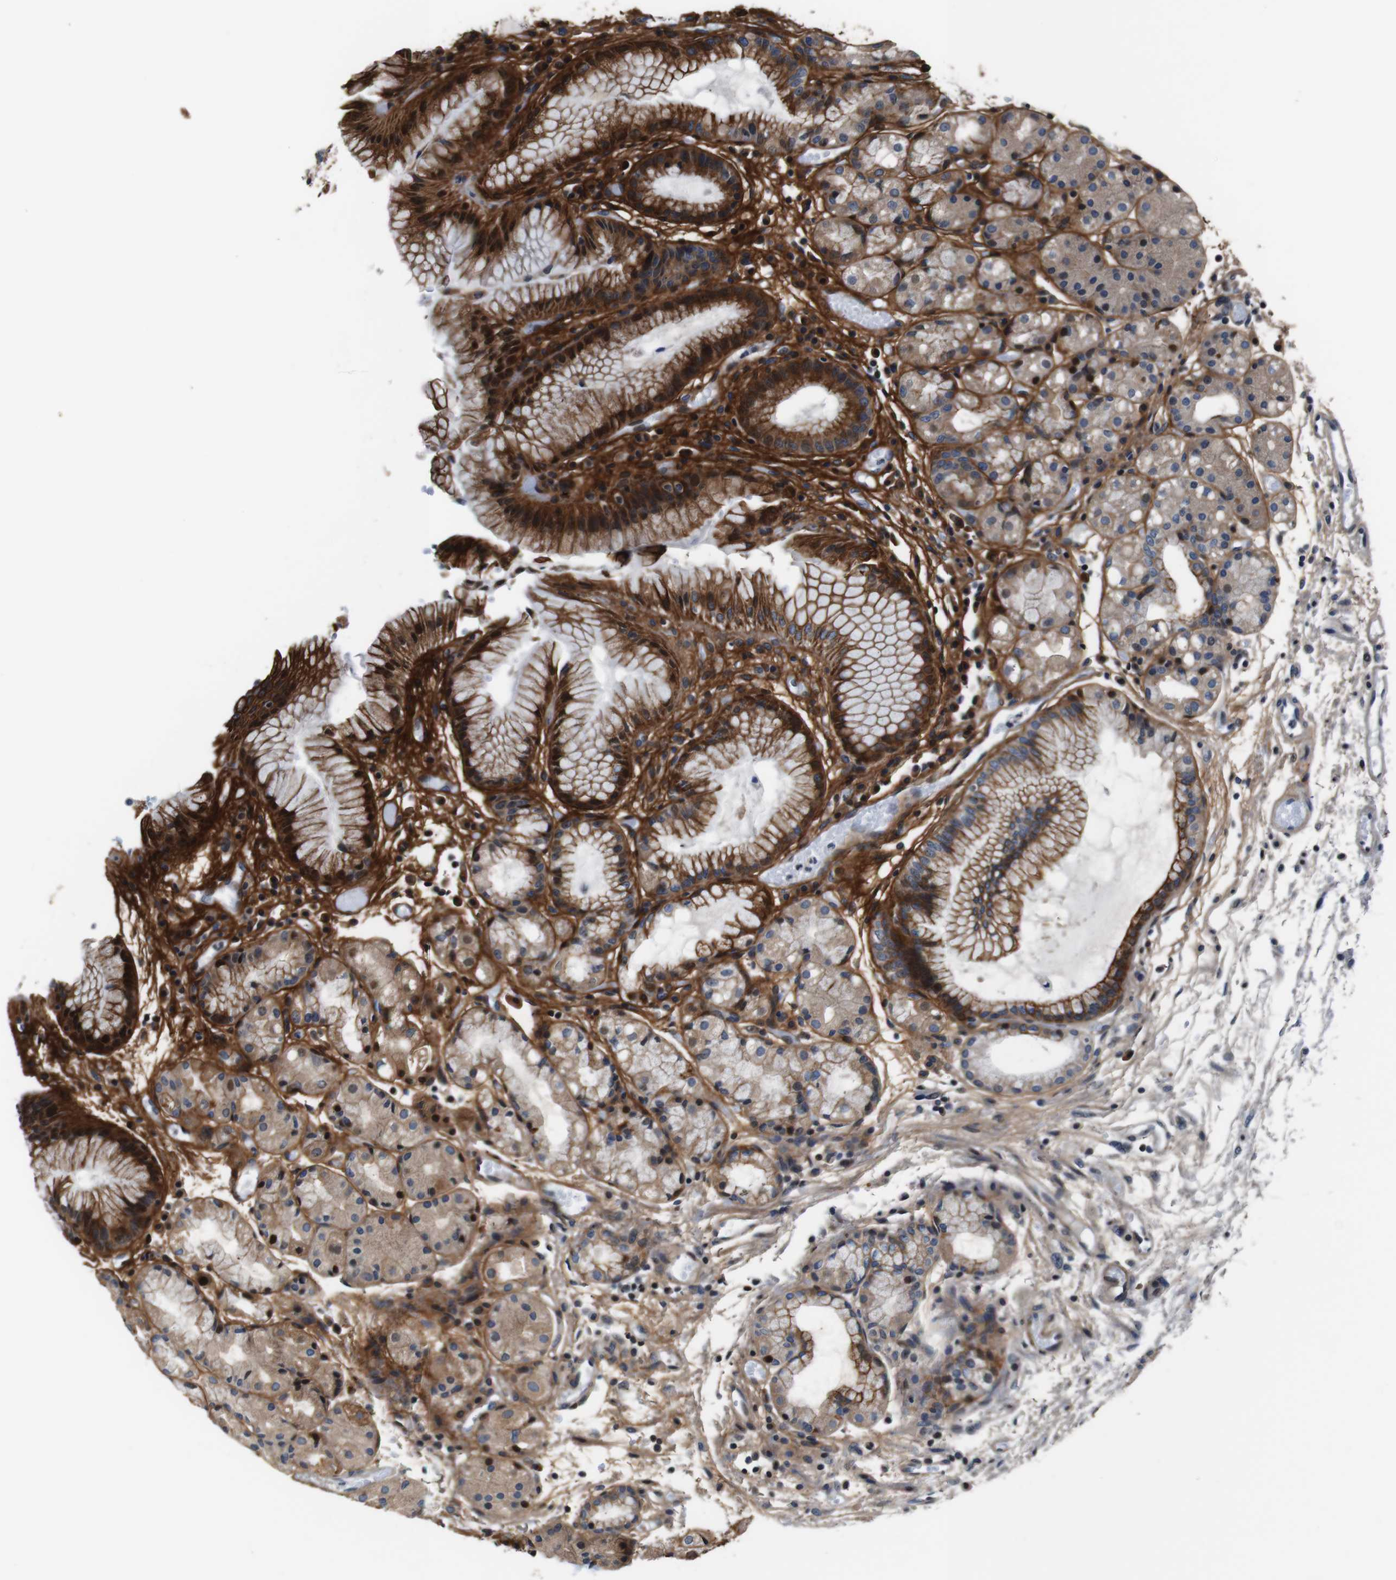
{"staining": {"intensity": "strong", "quantity": ">75%", "location": "cytoplasmic/membranous"}, "tissue": "stomach", "cell_type": "Glandular cells", "image_type": "normal", "snomed": [{"axis": "morphology", "description": "Normal tissue, NOS"}, {"axis": "topography", "description": "Stomach, upper"}], "caption": "Glandular cells display high levels of strong cytoplasmic/membranous expression in approximately >75% of cells in normal stomach.", "gene": "LRP4", "patient": {"sex": "male", "age": 72}}